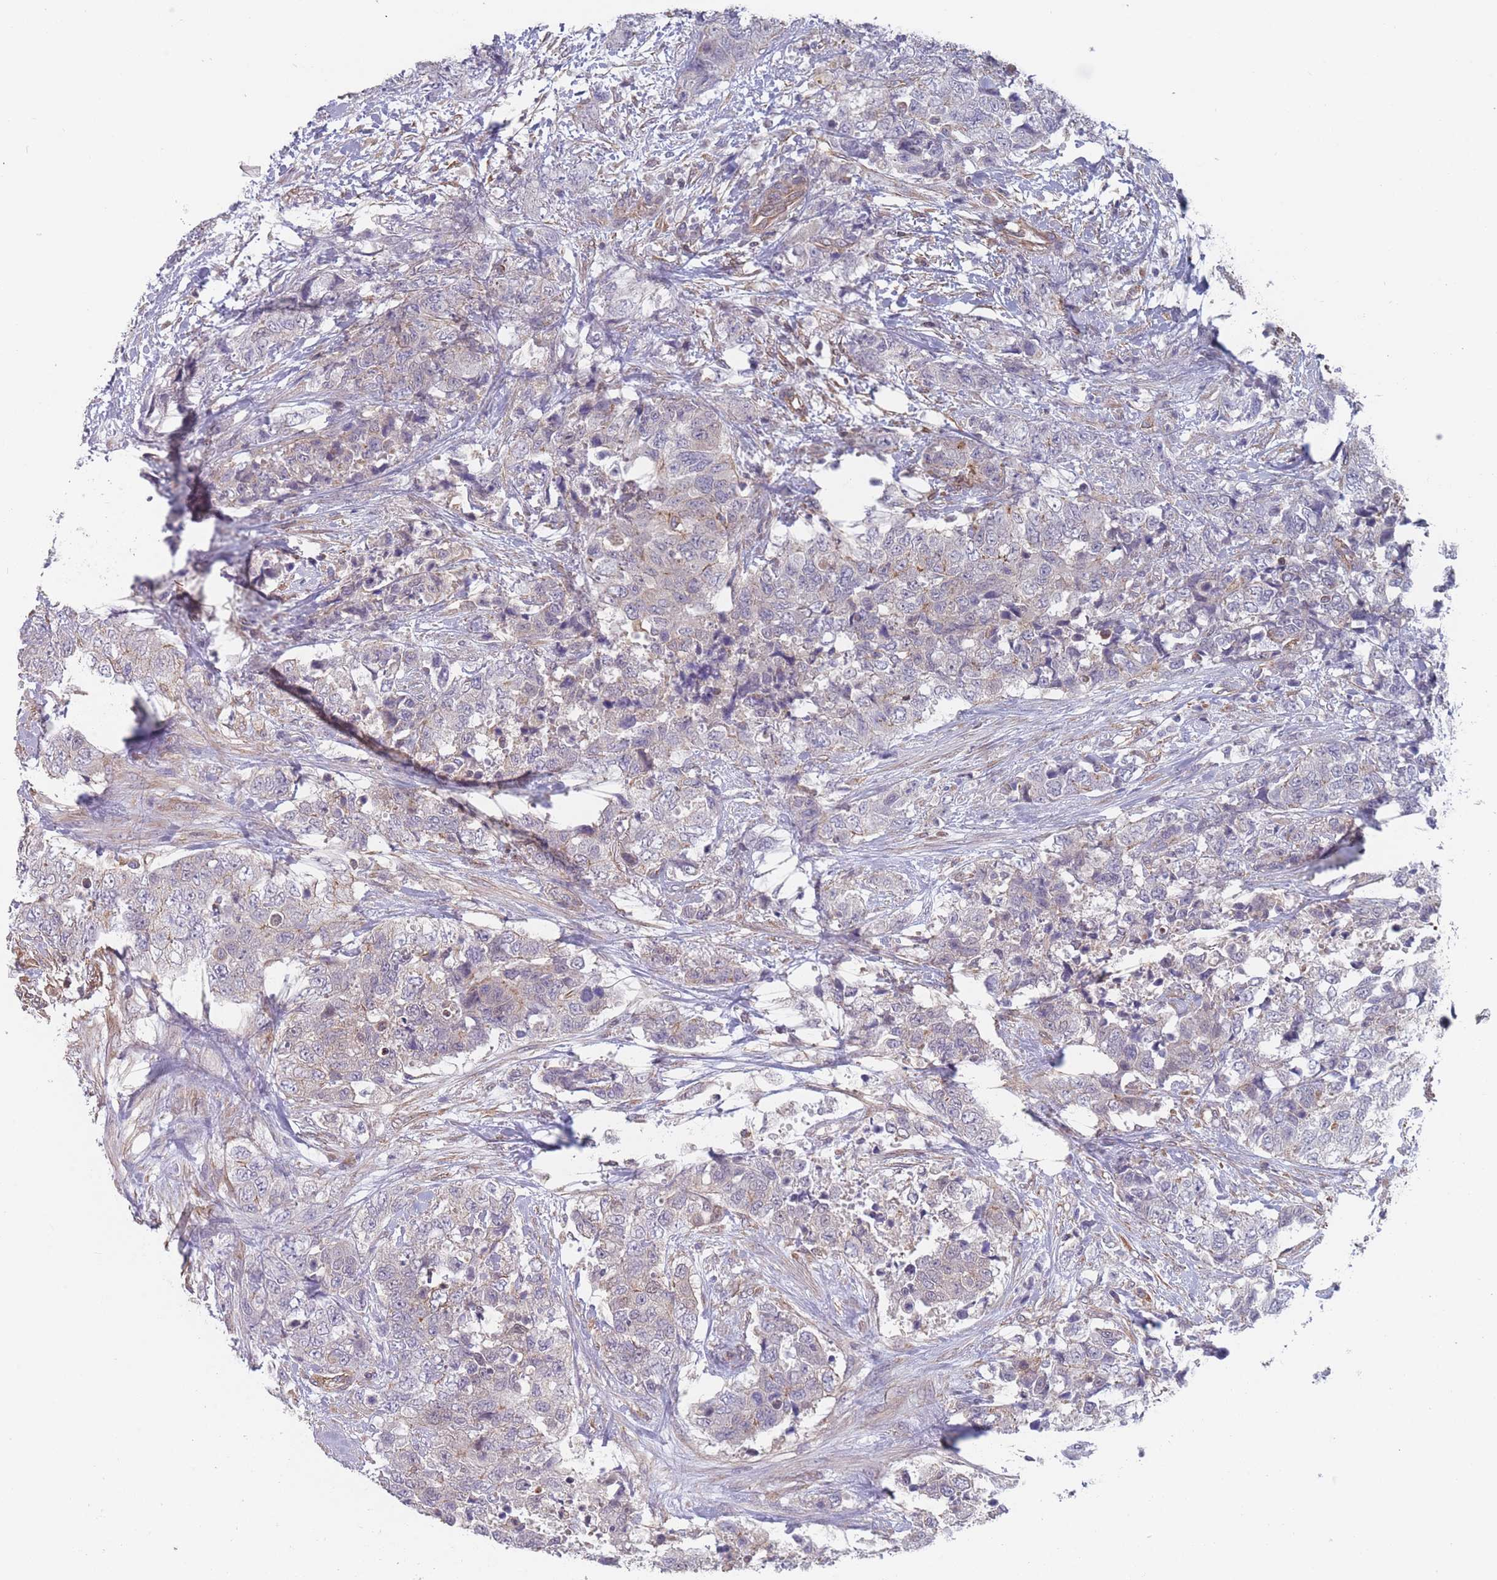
{"staining": {"intensity": "weak", "quantity": "<25%", "location": "cytoplasmic/membranous"}, "tissue": "urothelial cancer", "cell_type": "Tumor cells", "image_type": "cancer", "snomed": [{"axis": "morphology", "description": "Urothelial carcinoma, High grade"}, {"axis": "topography", "description": "Urinary bladder"}], "caption": "The photomicrograph demonstrates no staining of tumor cells in urothelial carcinoma (high-grade).", "gene": "SLC1A6", "patient": {"sex": "female", "age": 78}}